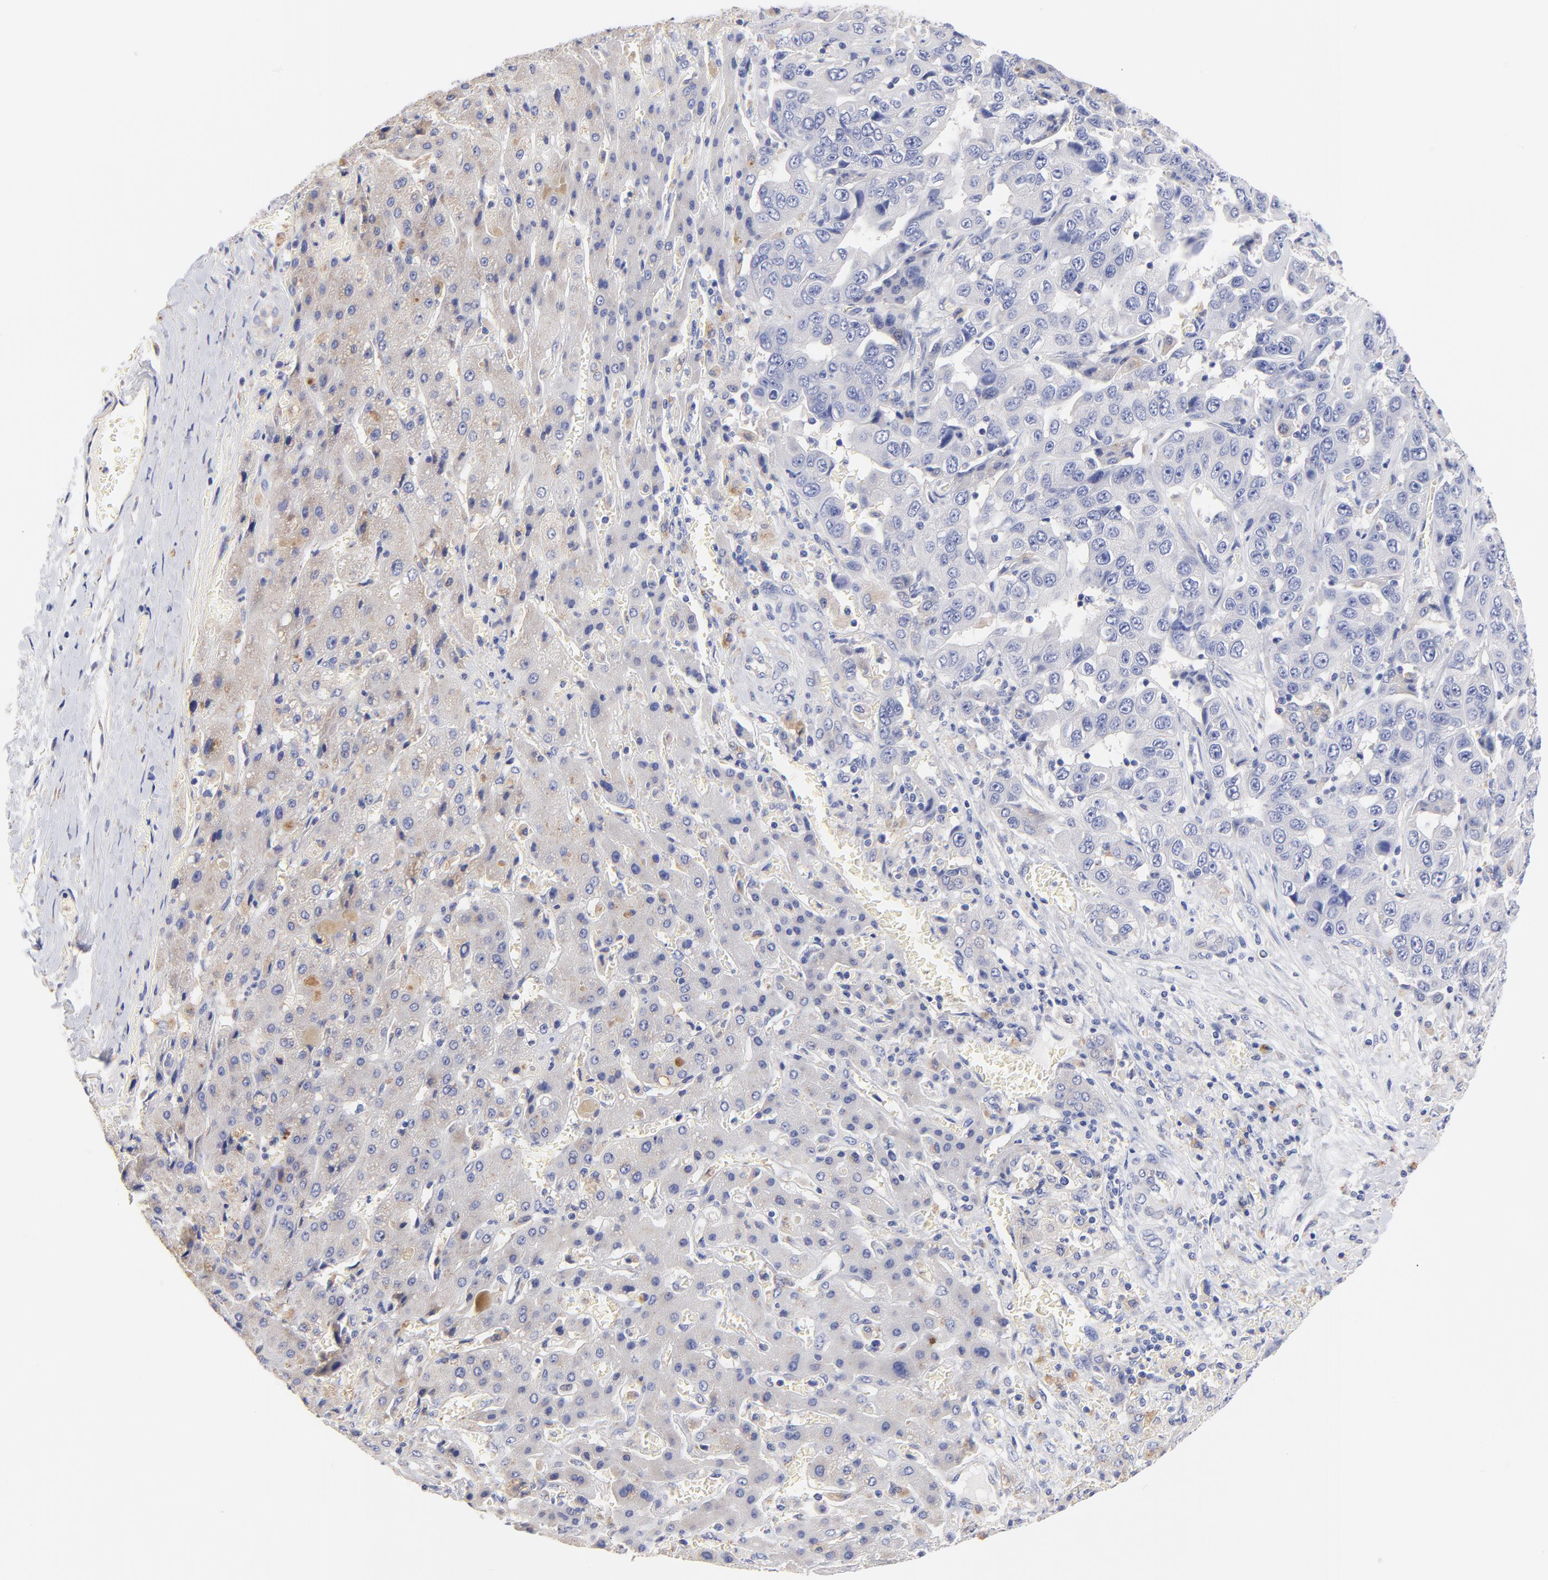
{"staining": {"intensity": "weak", "quantity": "25%-75%", "location": "cytoplasmic/membranous"}, "tissue": "liver cancer", "cell_type": "Tumor cells", "image_type": "cancer", "snomed": [{"axis": "morphology", "description": "Cholangiocarcinoma"}, {"axis": "topography", "description": "Liver"}], "caption": "Immunohistochemistry (IHC) of human liver cholangiocarcinoma reveals low levels of weak cytoplasmic/membranous expression in approximately 25%-75% of tumor cells.", "gene": "HS3ST1", "patient": {"sex": "female", "age": 52}}